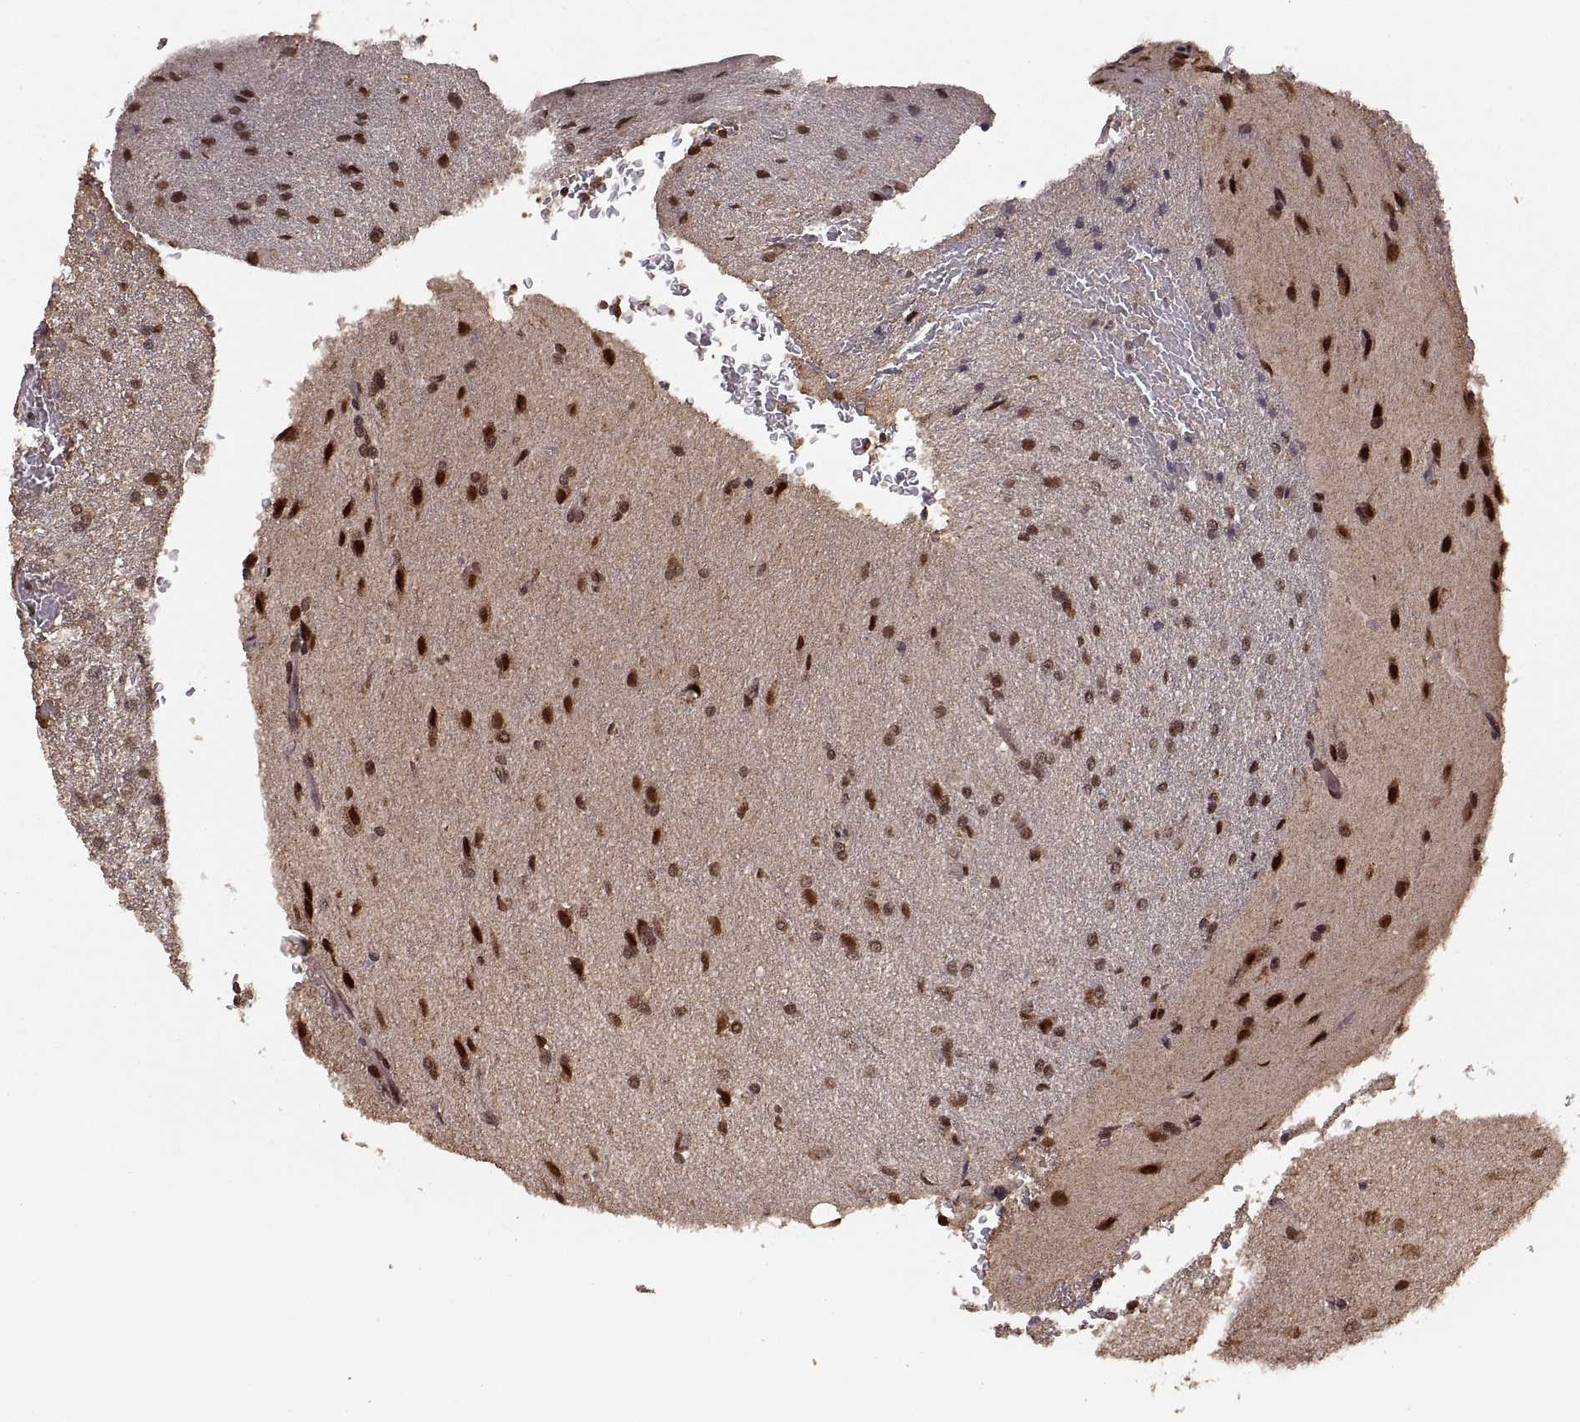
{"staining": {"intensity": "moderate", "quantity": ">75%", "location": "nuclear"}, "tissue": "glioma", "cell_type": "Tumor cells", "image_type": "cancer", "snomed": [{"axis": "morphology", "description": "Glioma, malignant, High grade"}, {"axis": "topography", "description": "Brain"}], "caption": "This micrograph demonstrates immunohistochemistry staining of human glioma, with medium moderate nuclear expression in approximately >75% of tumor cells.", "gene": "RFT1", "patient": {"sex": "male", "age": 68}}